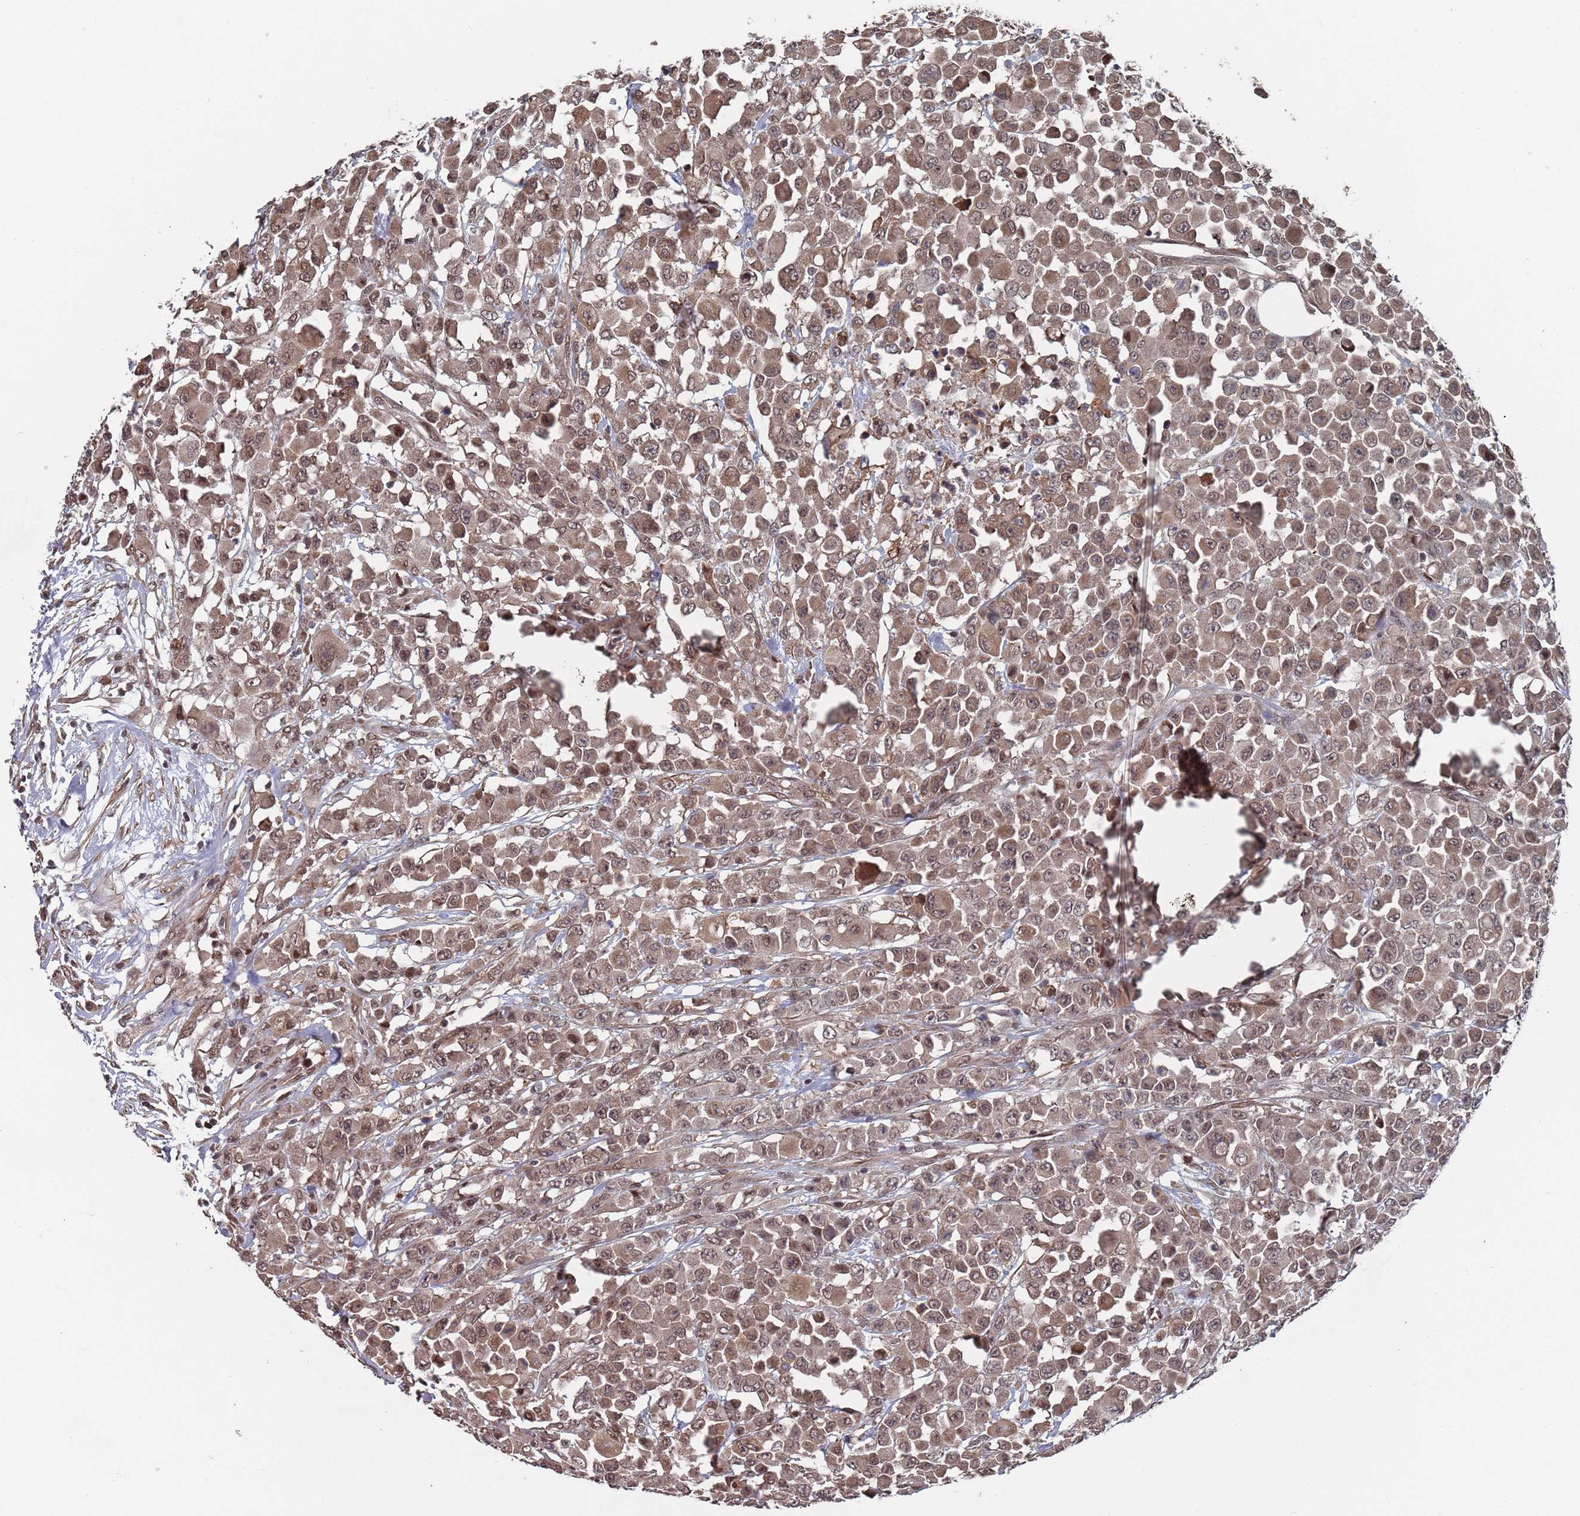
{"staining": {"intensity": "moderate", "quantity": ">75%", "location": "cytoplasmic/membranous,nuclear"}, "tissue": "colorectal cancer", "cell_type": "Tumor cells", "image_type": "cancer", "snomed": [{"axis": "morphology", "description": "Adenocarcinoma, NOS"}, {"axis": "topography", "description": "Colon"}], "caption": "Colorectal cancer (adenocarcinoma) was stained to show a protein in brown. There is medium levels of moderate cytoplasmic/membranous and nuclear positivity in approximately >75% of tumor cells.", "gene": "DGKD", "patient": {"sex": "male", "age": 51}}